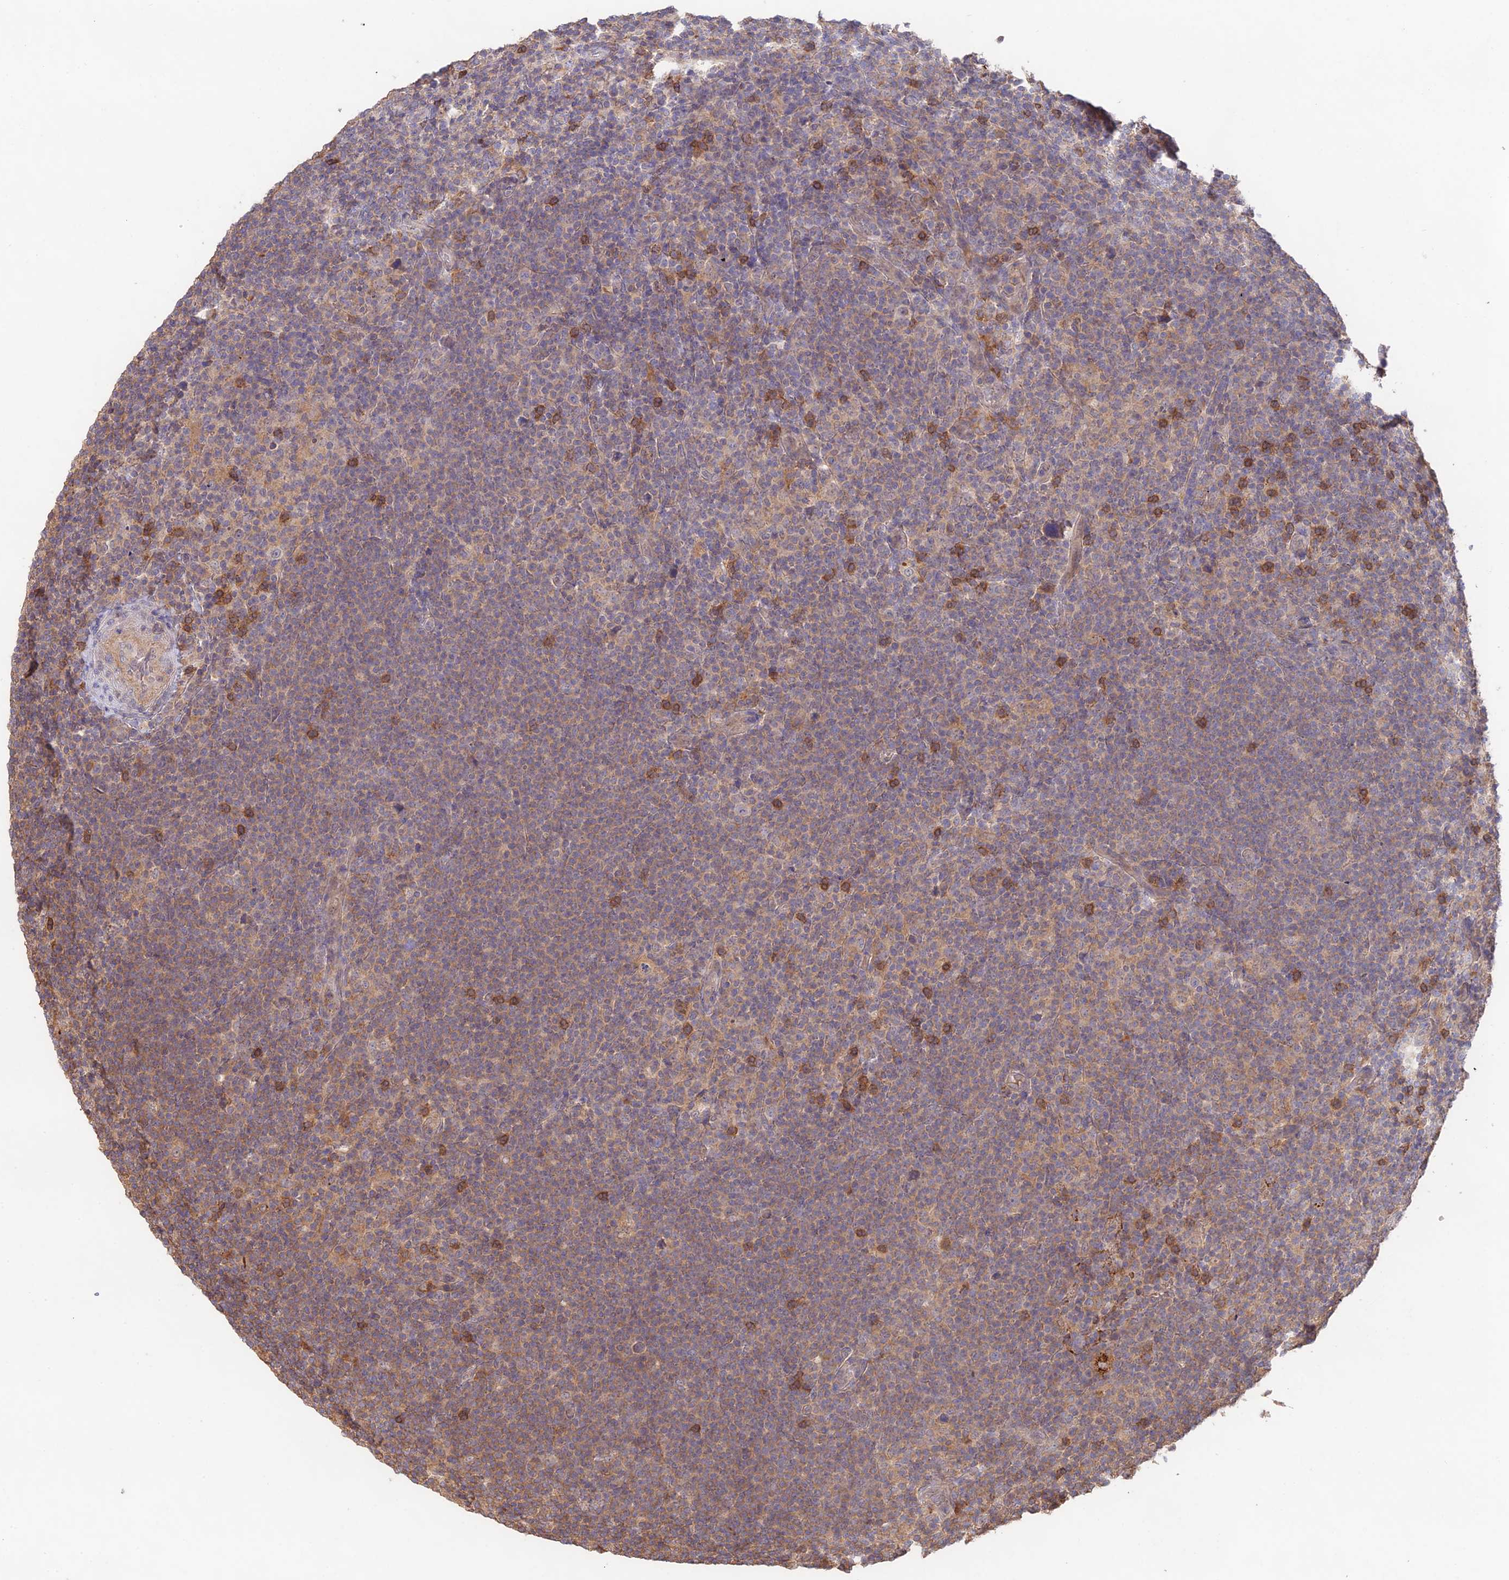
{"staining": {"intensity": "weak", "quantity": "25%-75%", "location": "cytoplasmic/membranous"}, "tissue": "lymphoma", "cell_type": "Tumor cells", "image_type": "cancer", "snomed": [{"axis": "morphology", "description": "Hodgkin's disease, NOS"}, {"axis": "topography", "description": "Lymph node"}], "caption": "The photomicrograph reveals staining of Hodgkin's disease, revealing weak cytoplasmic/membranous protein positivity (brown color) within tumor cells.", "gene": "CLCF1", "patient": {"sex": "female", "age": 57}}